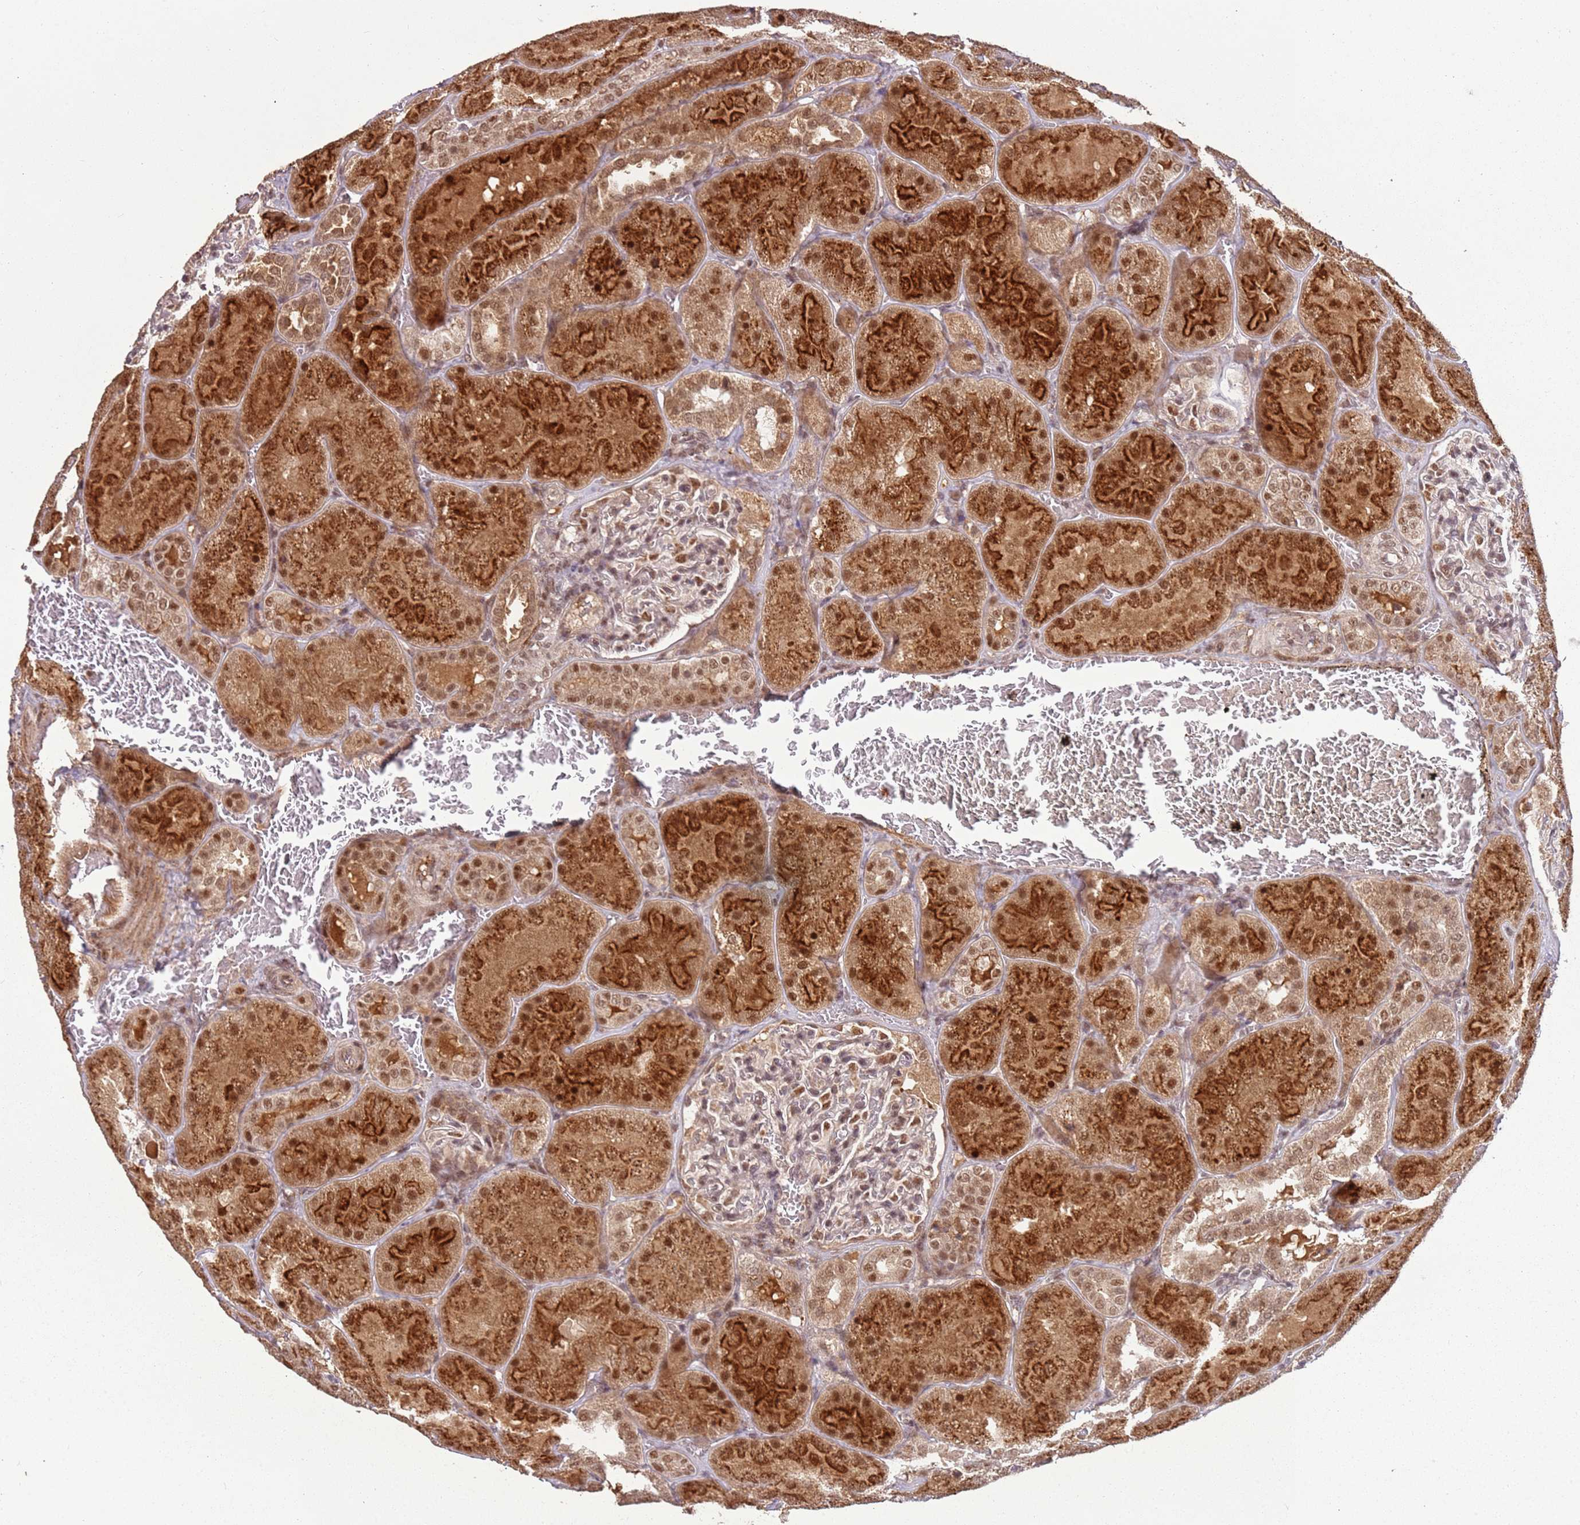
{"staining": {"intensity": "weak", "quantity": "25%-75%", "location": "nuclear"}, "tissue": "kidney", "cell_type": "Cells in glomeruli", "image_type": "normal", "snomed": [{"axis": "morphology", "description": "Normal tissue, NOS"}, {"axis": "topography", "description": "Kidney"}], "caption": "An immunohistochemistry (IHC) micrograph of normal tissue is shown. Protein staining in brown highlights weak nuclear positivity in kidney within cells in glomeruli.", "gene": "POLR3H", "patient": {"sex": "male", "age": 28}}